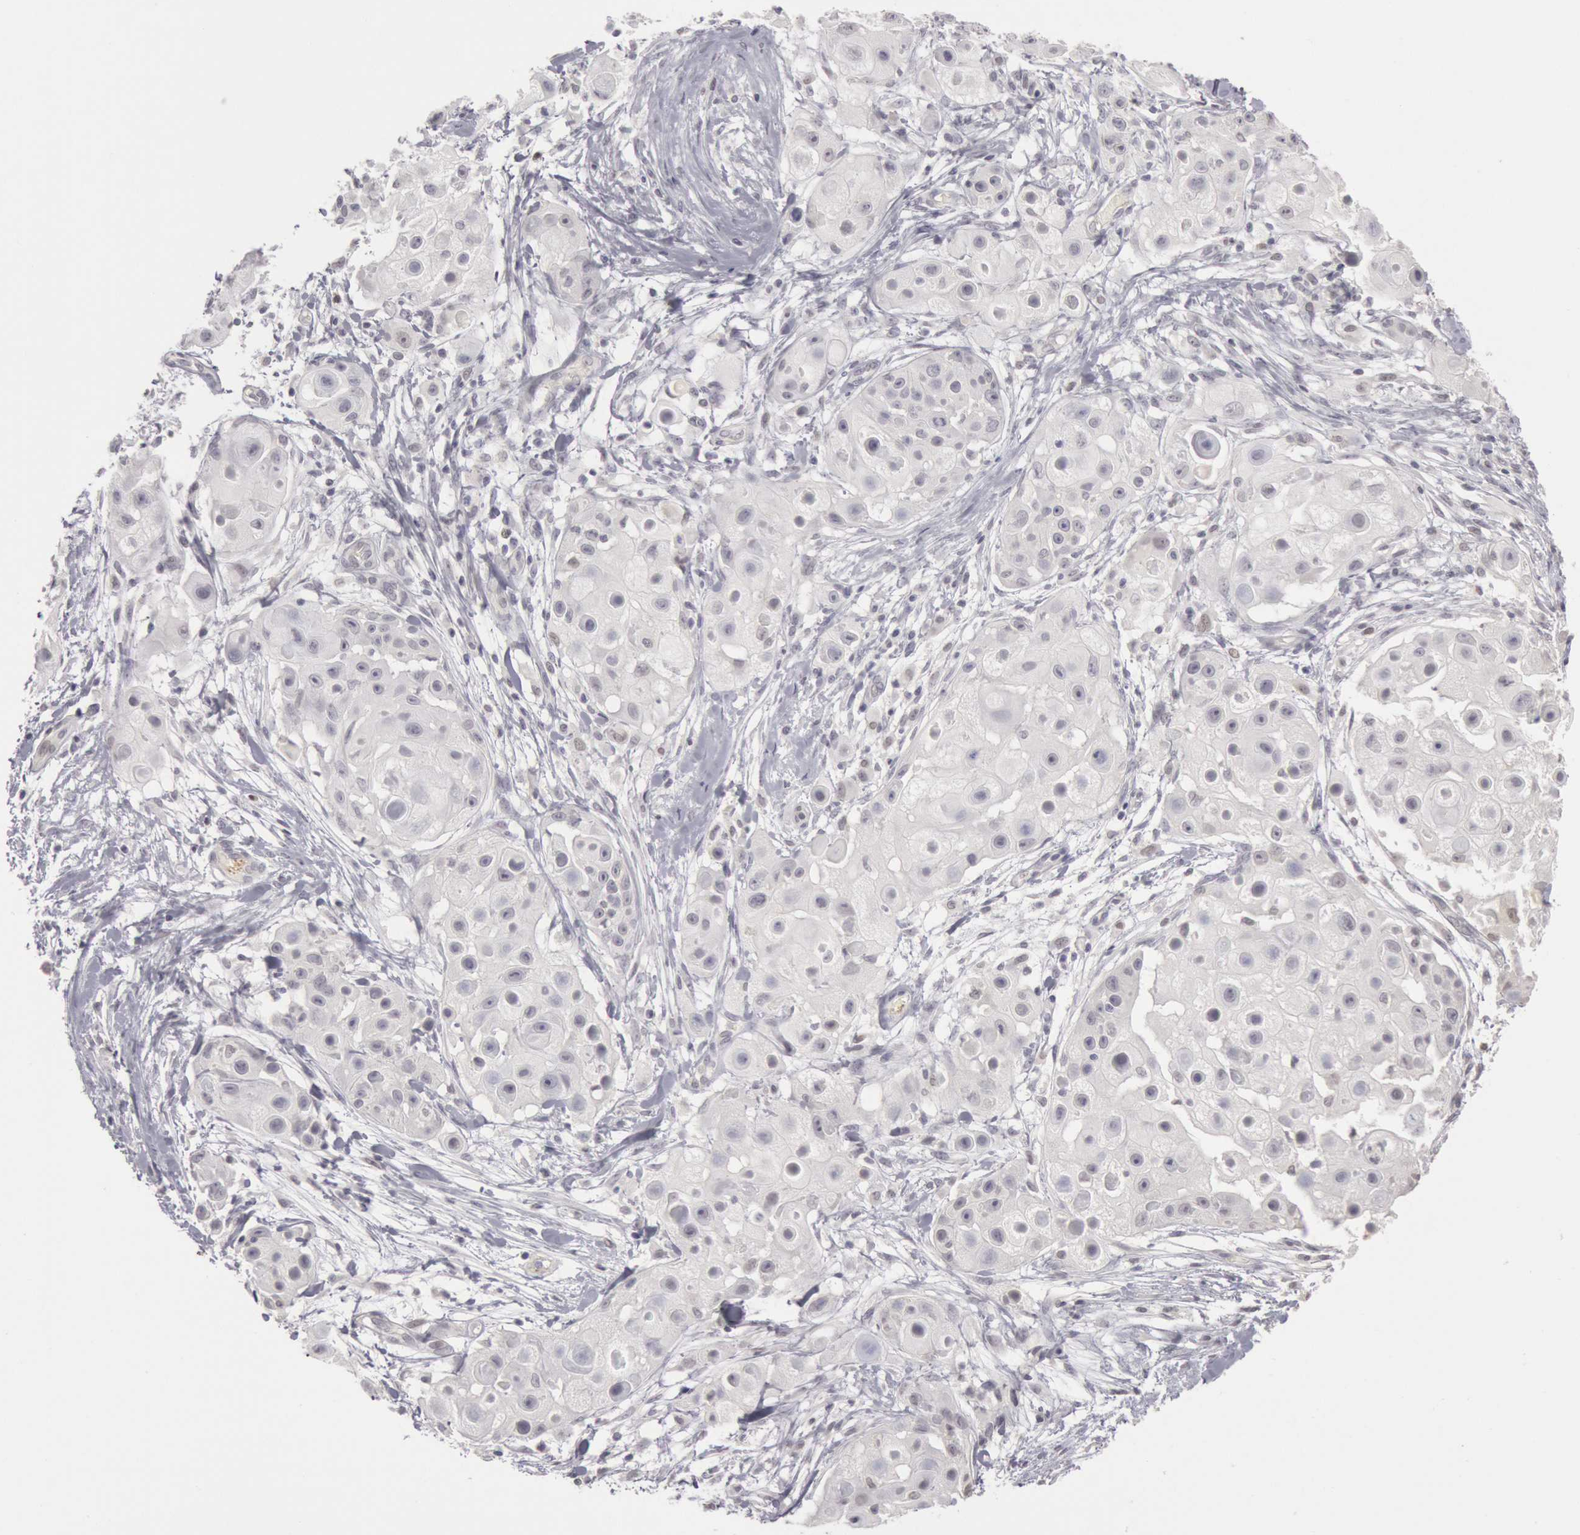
{"staining": {"intensity": "negative", "quantity": "none", "location": "none"}, "tissue": "skin cancer", "cell_type": "Tumor cells", "image_type": "cancer", "snomed": [{"axis": "morphology", "description": "Squamous cell carcinoma, NOS"}, {"axis": "topography", "description": "Skin"}], "caption": "This is an immunohistochemistry micrograph of human skin cancer. There is no positivity in tumor cells.", "gene": "RIMBP3C", "patient": {"sex": "female", "age": 57}}